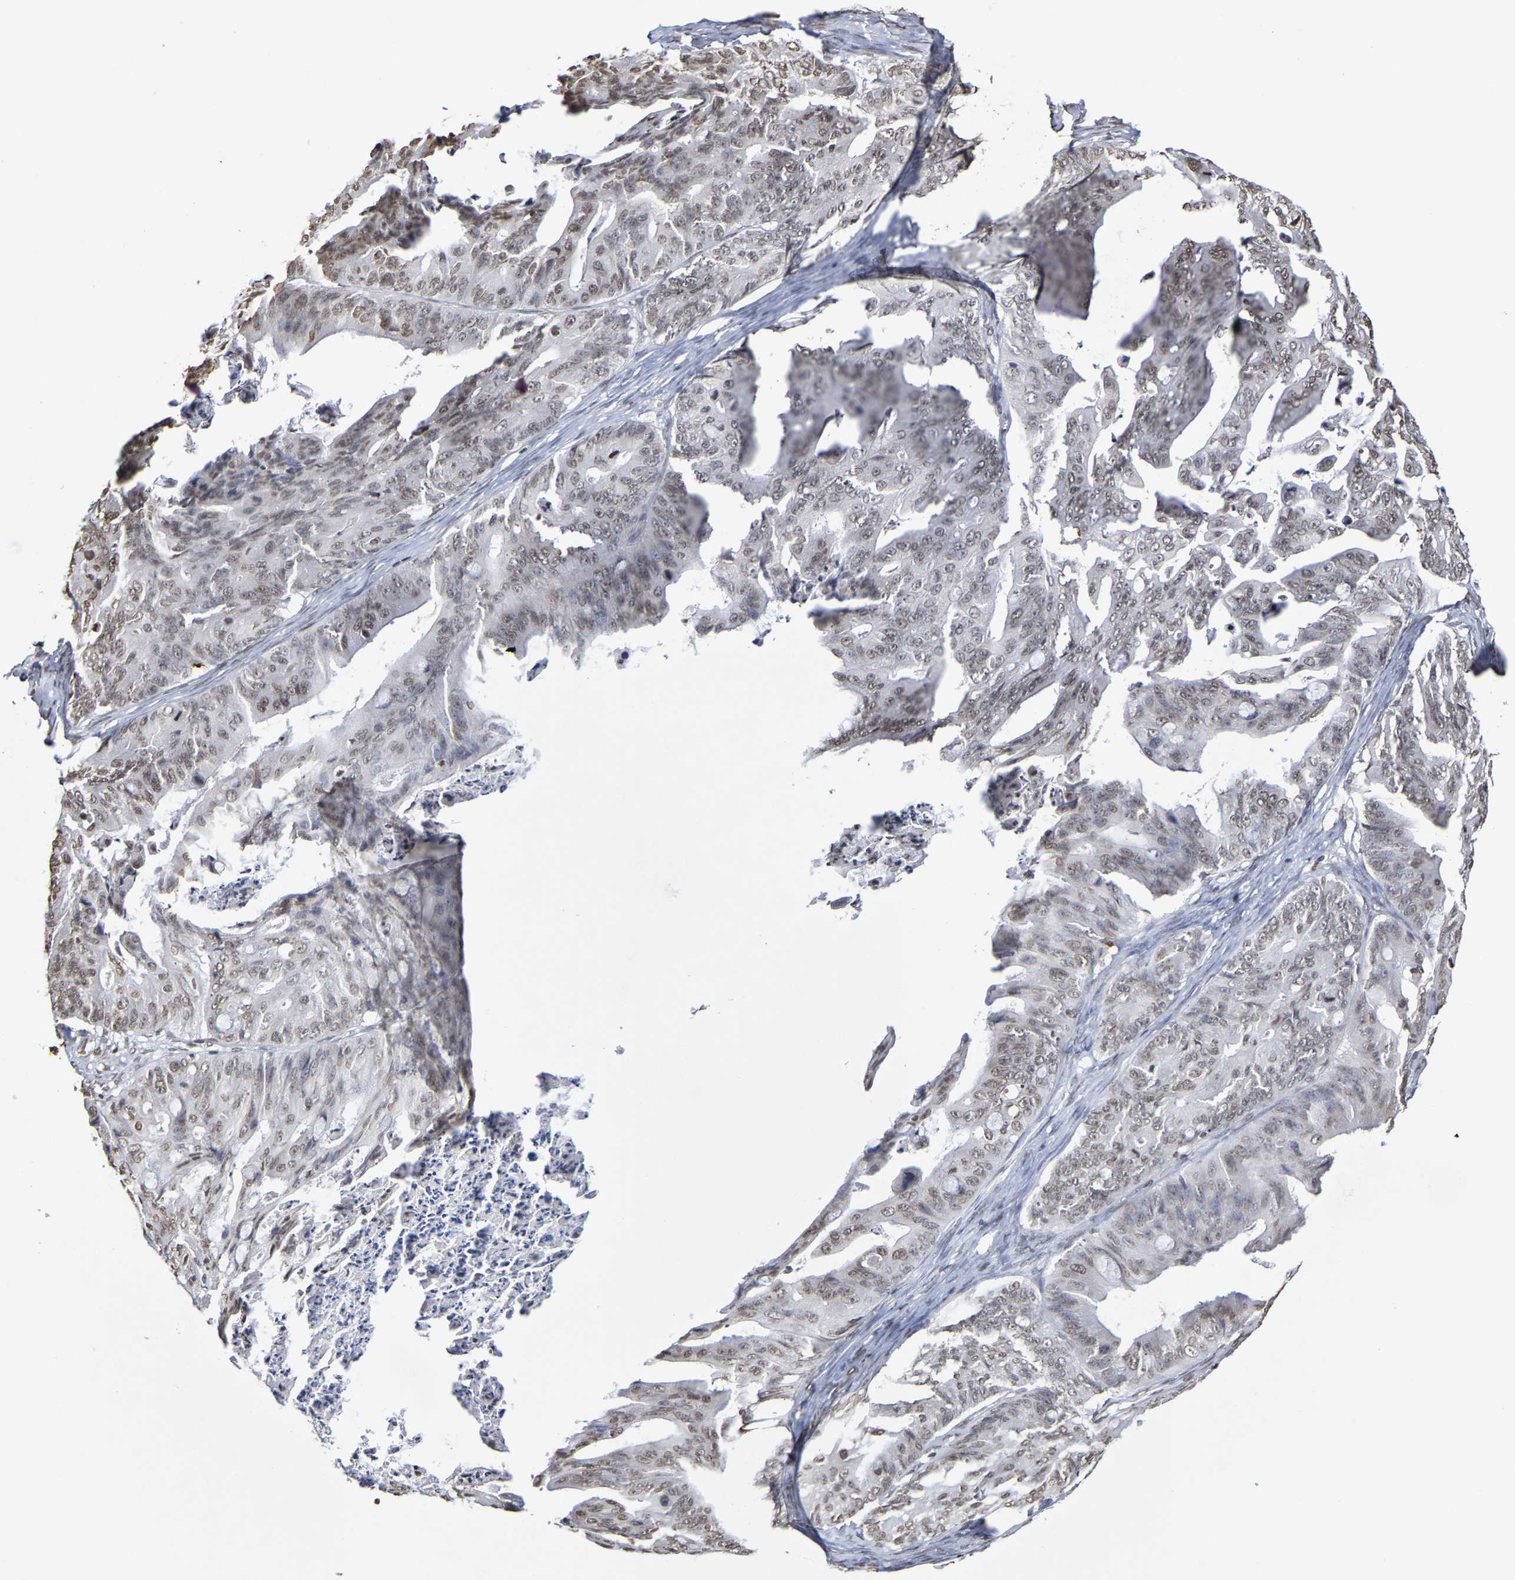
{"staining": {"intensity": "weak", "quantity": ">75%", "location": "nuclear"}, "tissue": "ovarian cancer", "cell_type": "Tumor cells", "image_type": "cancer", "snomed": [{"axis": "morphology", "description": "Cystadenocarcinoma, mucinous, NOS"}, {"axis": "topography", "description": "Ovary"}], "caption": "Protein analysis of mucinous cystadenocarcinoma (ovarian) tissue demonstrates weak nuclear expression in about >75% of tumor cells.", "gene": "ATF4", "patient": {"sex": "female", "age": 37}}